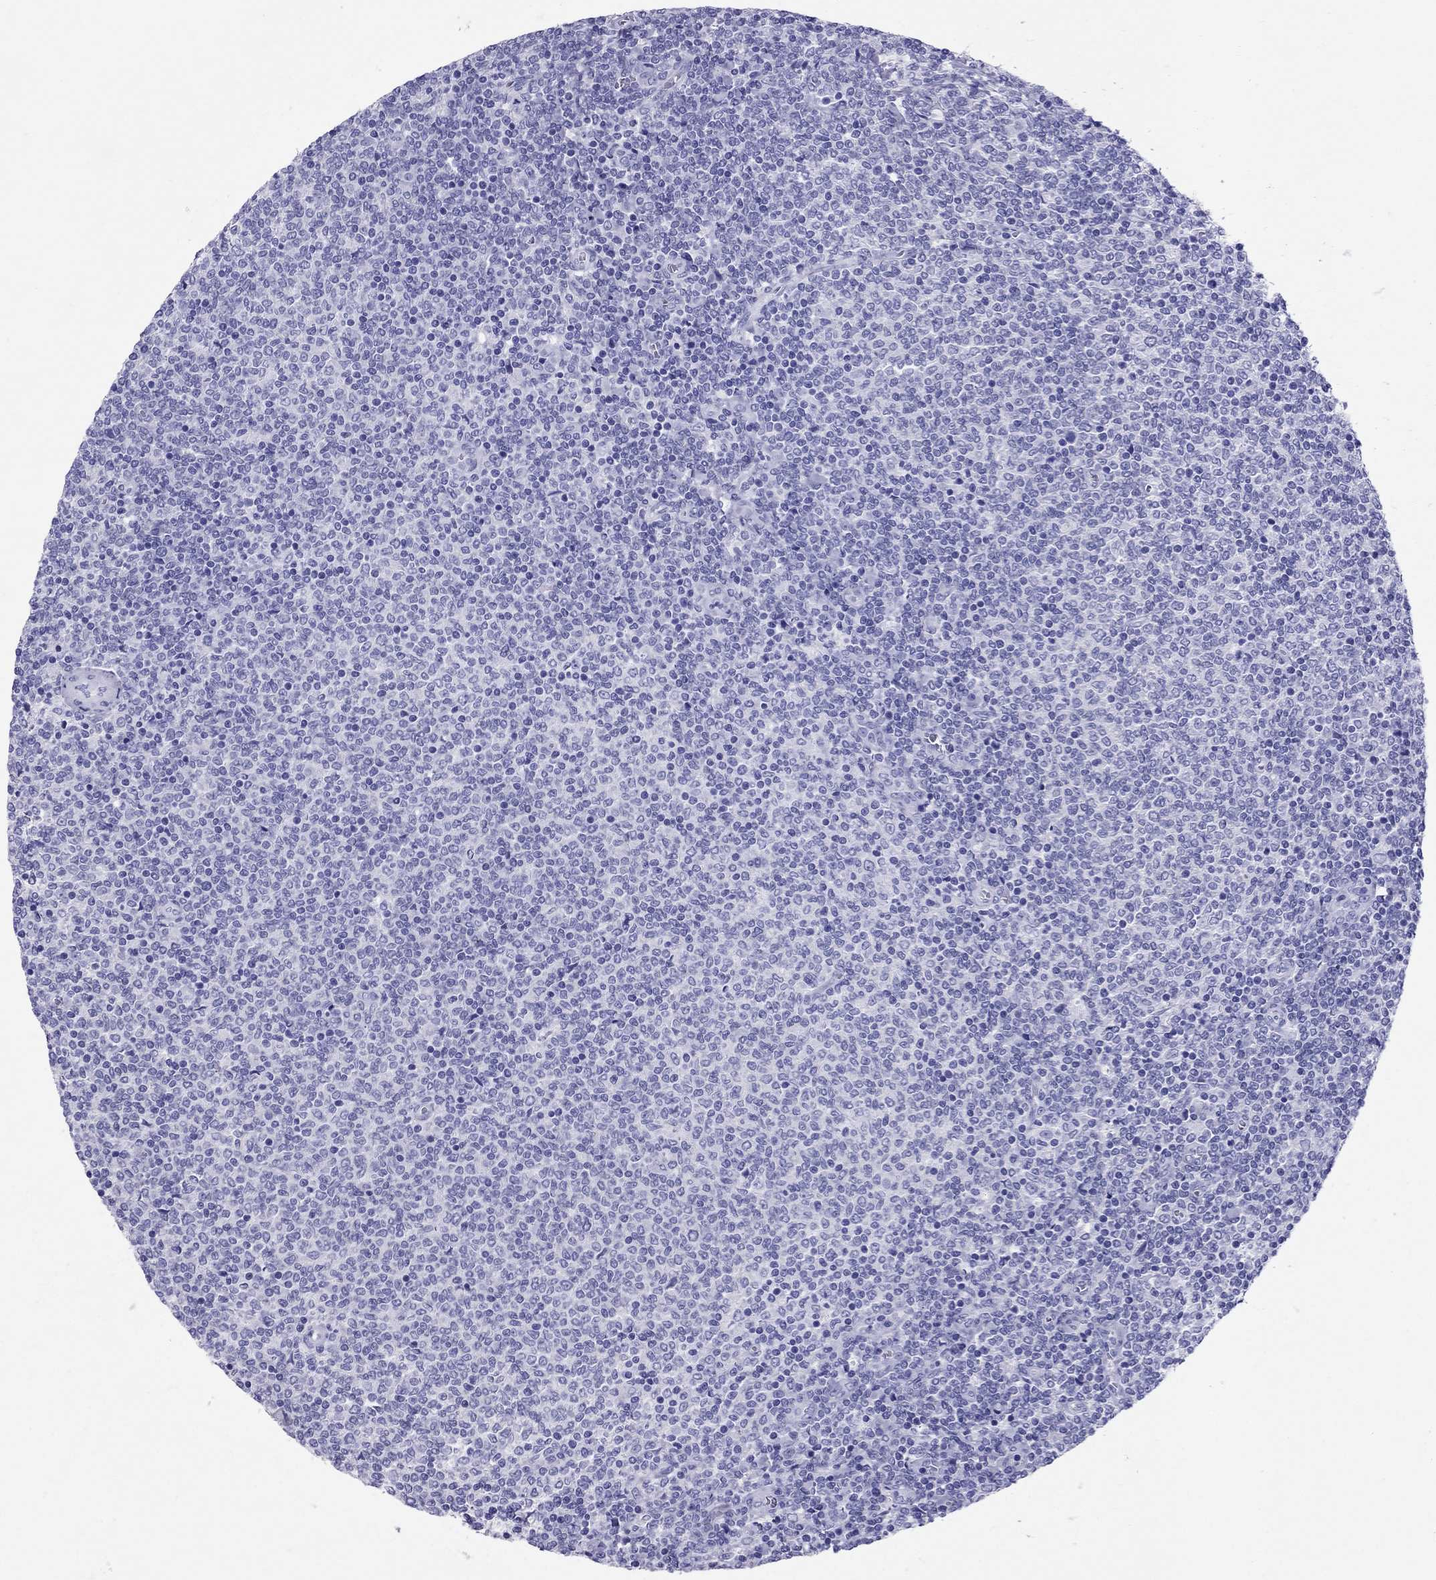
{"staining": {"intensity": "negative", "quantity": "none", "location": "none"}, "tissue": "lymphoma", "cell_type": "Tumor cells", "image_type": "cancer", "snomed": [{"axis": "morphology", "description": "Malignant lymphoma, non-Hodgkin's type, Low grade"}, {"axis": "topography", "description": "Lymph node"}], "caption": "Histopathology image shows no significant protein positivity in tumor cells of malignant lymphoma, non-Hodgkin's type (low-grade).", "gene": "AVPR1B", "patient": {"sex": "male", "age": 52}}